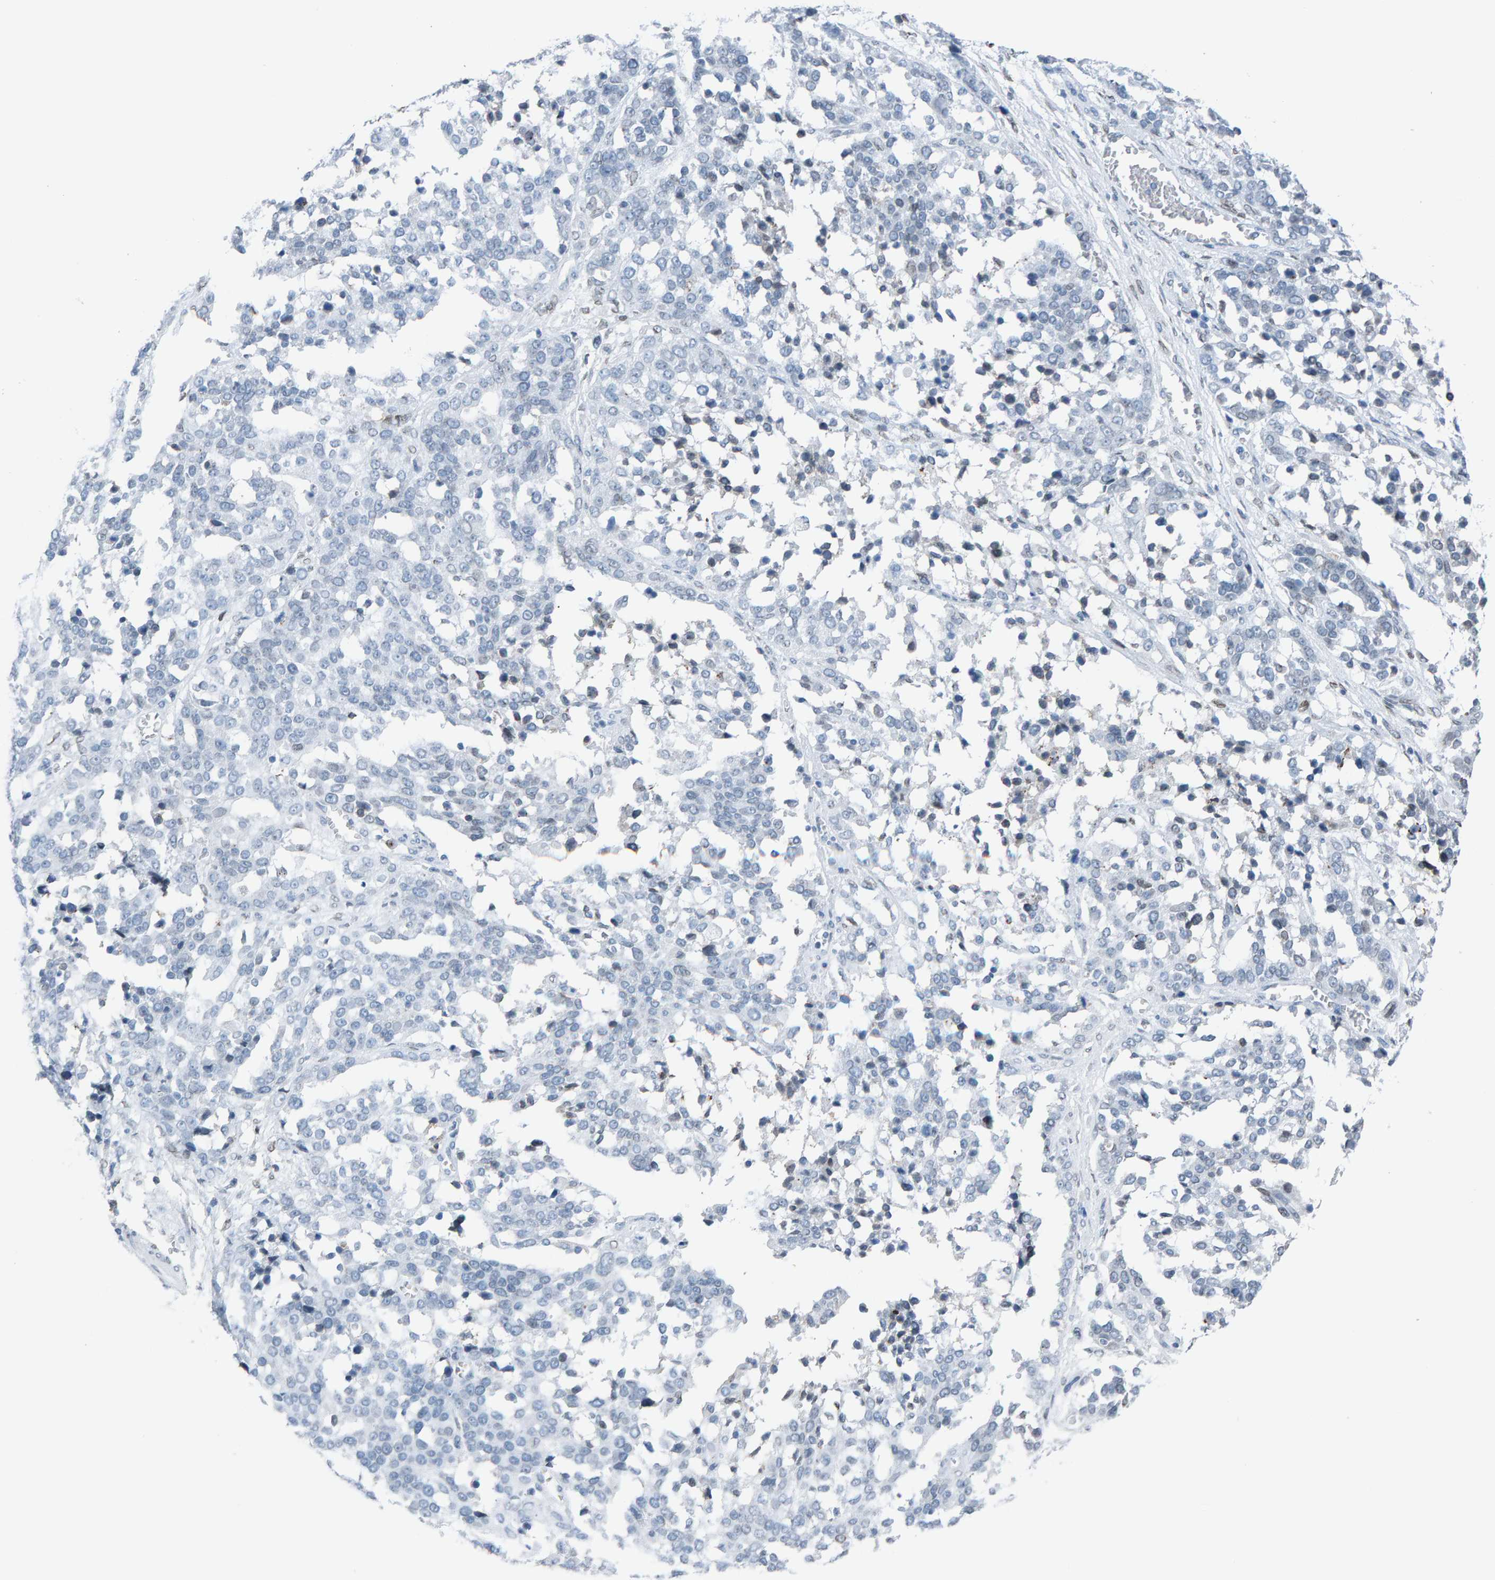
{"staining": {"intensity": "negative", "quantity": "none", "location": "none"}, "tissue": "ovarian cancer", "cell_type": "Tumor cells", "image_type": "cancer", "snomed": [{"axis": "morphology", "description": "Cystadenocarcinoma, serous, NOS"}, {"axis": "topography", "description": "Ovary"}], "caption": "This is an IHC histopathology image of ovarian cancer (serous cystadenocarcinoma). There is no expression in tumor cells.", "gene": "LMNB2", "patient": {"sex": "female", "age": 44}}